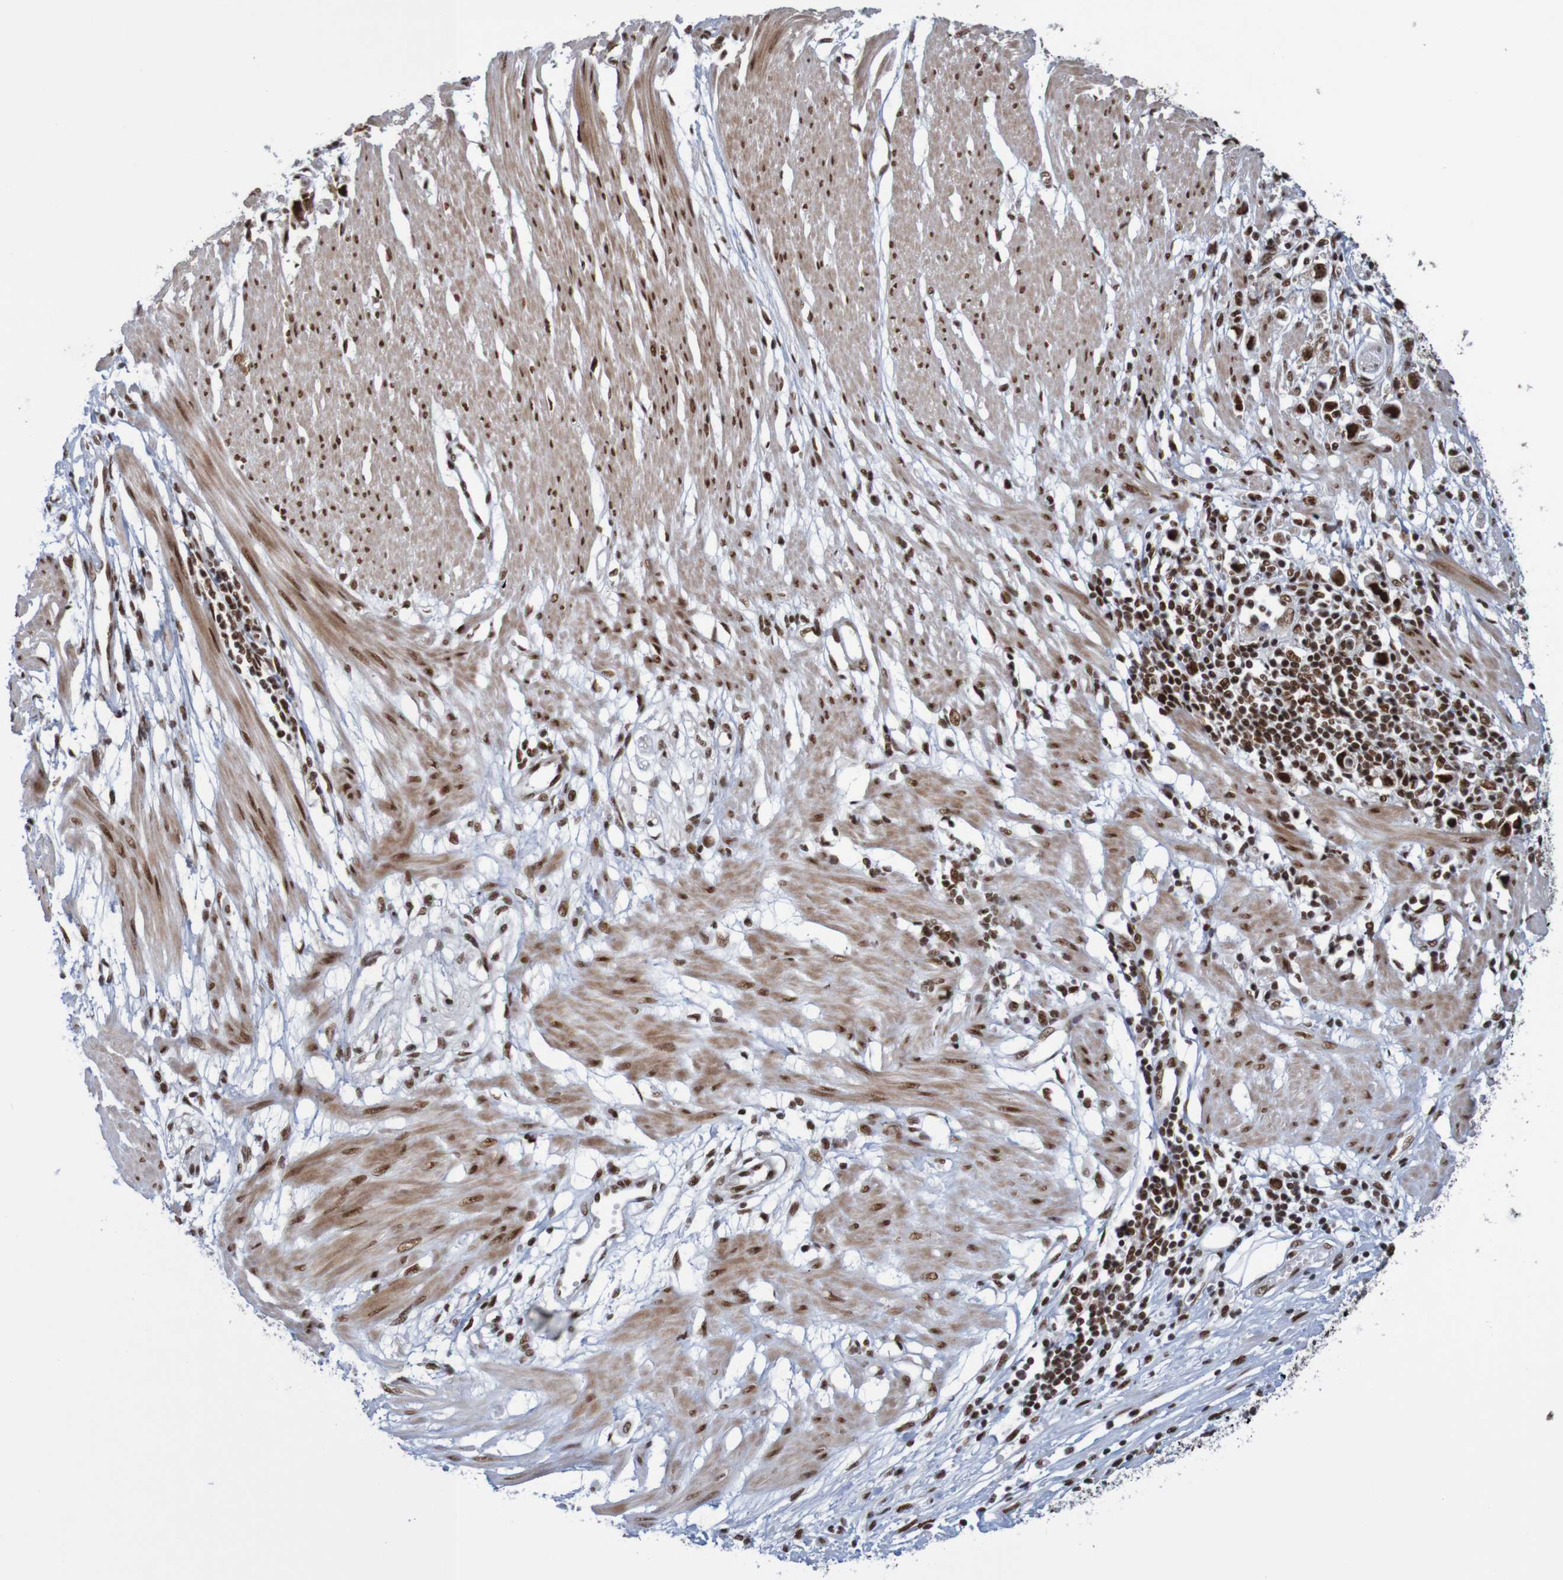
{"staining": {"intensity": "strong", "quantity": ">75%", "location": "nuclear"}, "tissue": "stomach cancer", "cell_type": "Tumor cells", "image_type": "cancer", "snomed": [{"axis": "morphology", "description": "Adenocarcinoma, NOS"}, {"axis": "topography", "description": "Stomach"}], "caption": "A high amount of strong nuclear positivity is appreciated in approximately >75% of tumor cells in stomach adenocarcinoma tissue. Ihc stains the protein in brown and the nuclei are stained blue.", "gene": "THRAP3", "patient": {"sex": "female", "age": 59}}